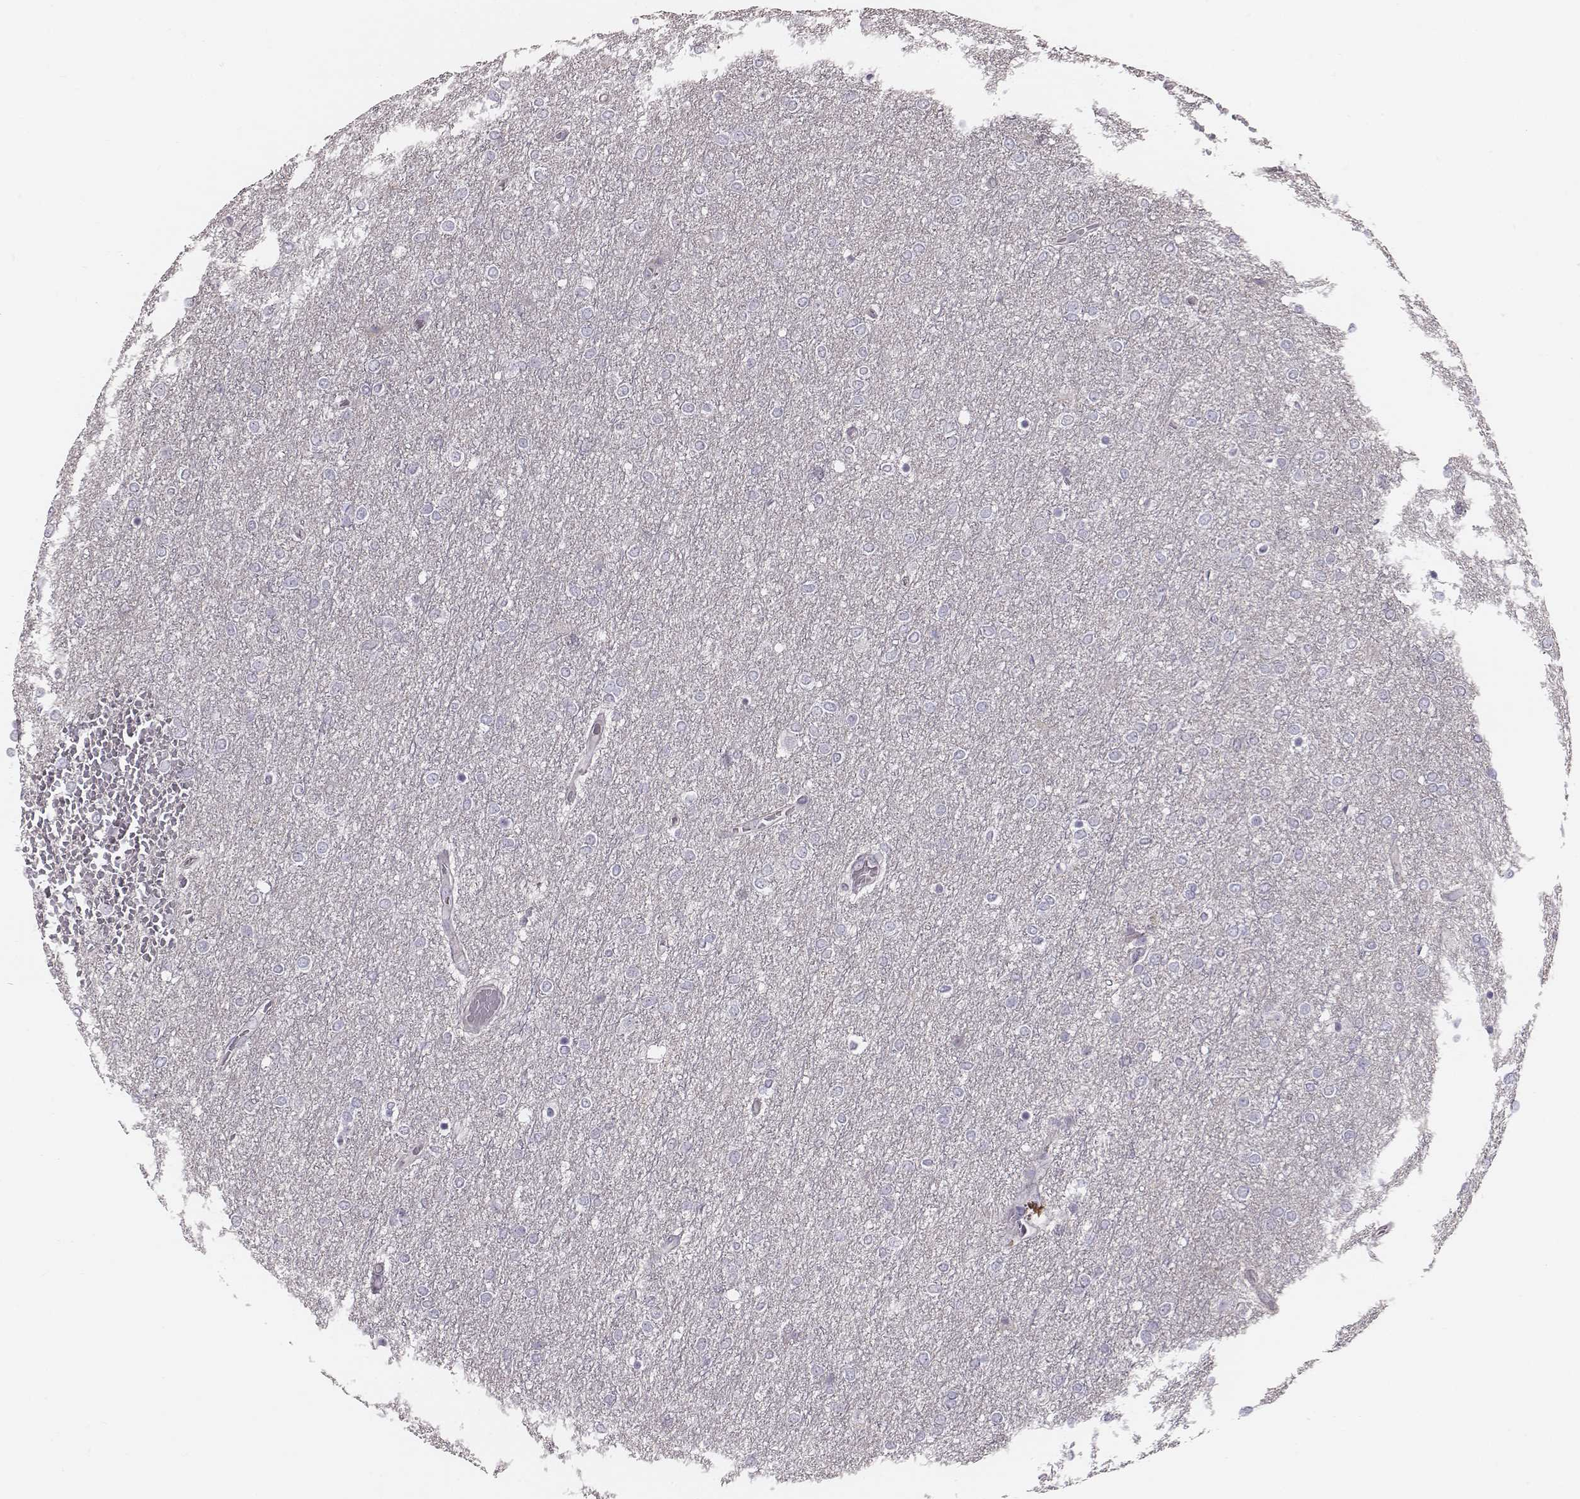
{"staining": {"intensity": "negative", "quantity": "none", "location": "none"}, "tissue": "glioma", "cell_type": "Tumor cells", "image_type": "cancer", "snomed": [{"axis": "morphology", "description": "Glioma, malignant, High grade"}, {"axis": "topography", "description": "Brain"}], "caption": "Glioma was stained to show a protein in brown. There is no significant staining in tumor cells.", "gene": "CACNG4", "patient": {"sex": "female", "age": 61}}